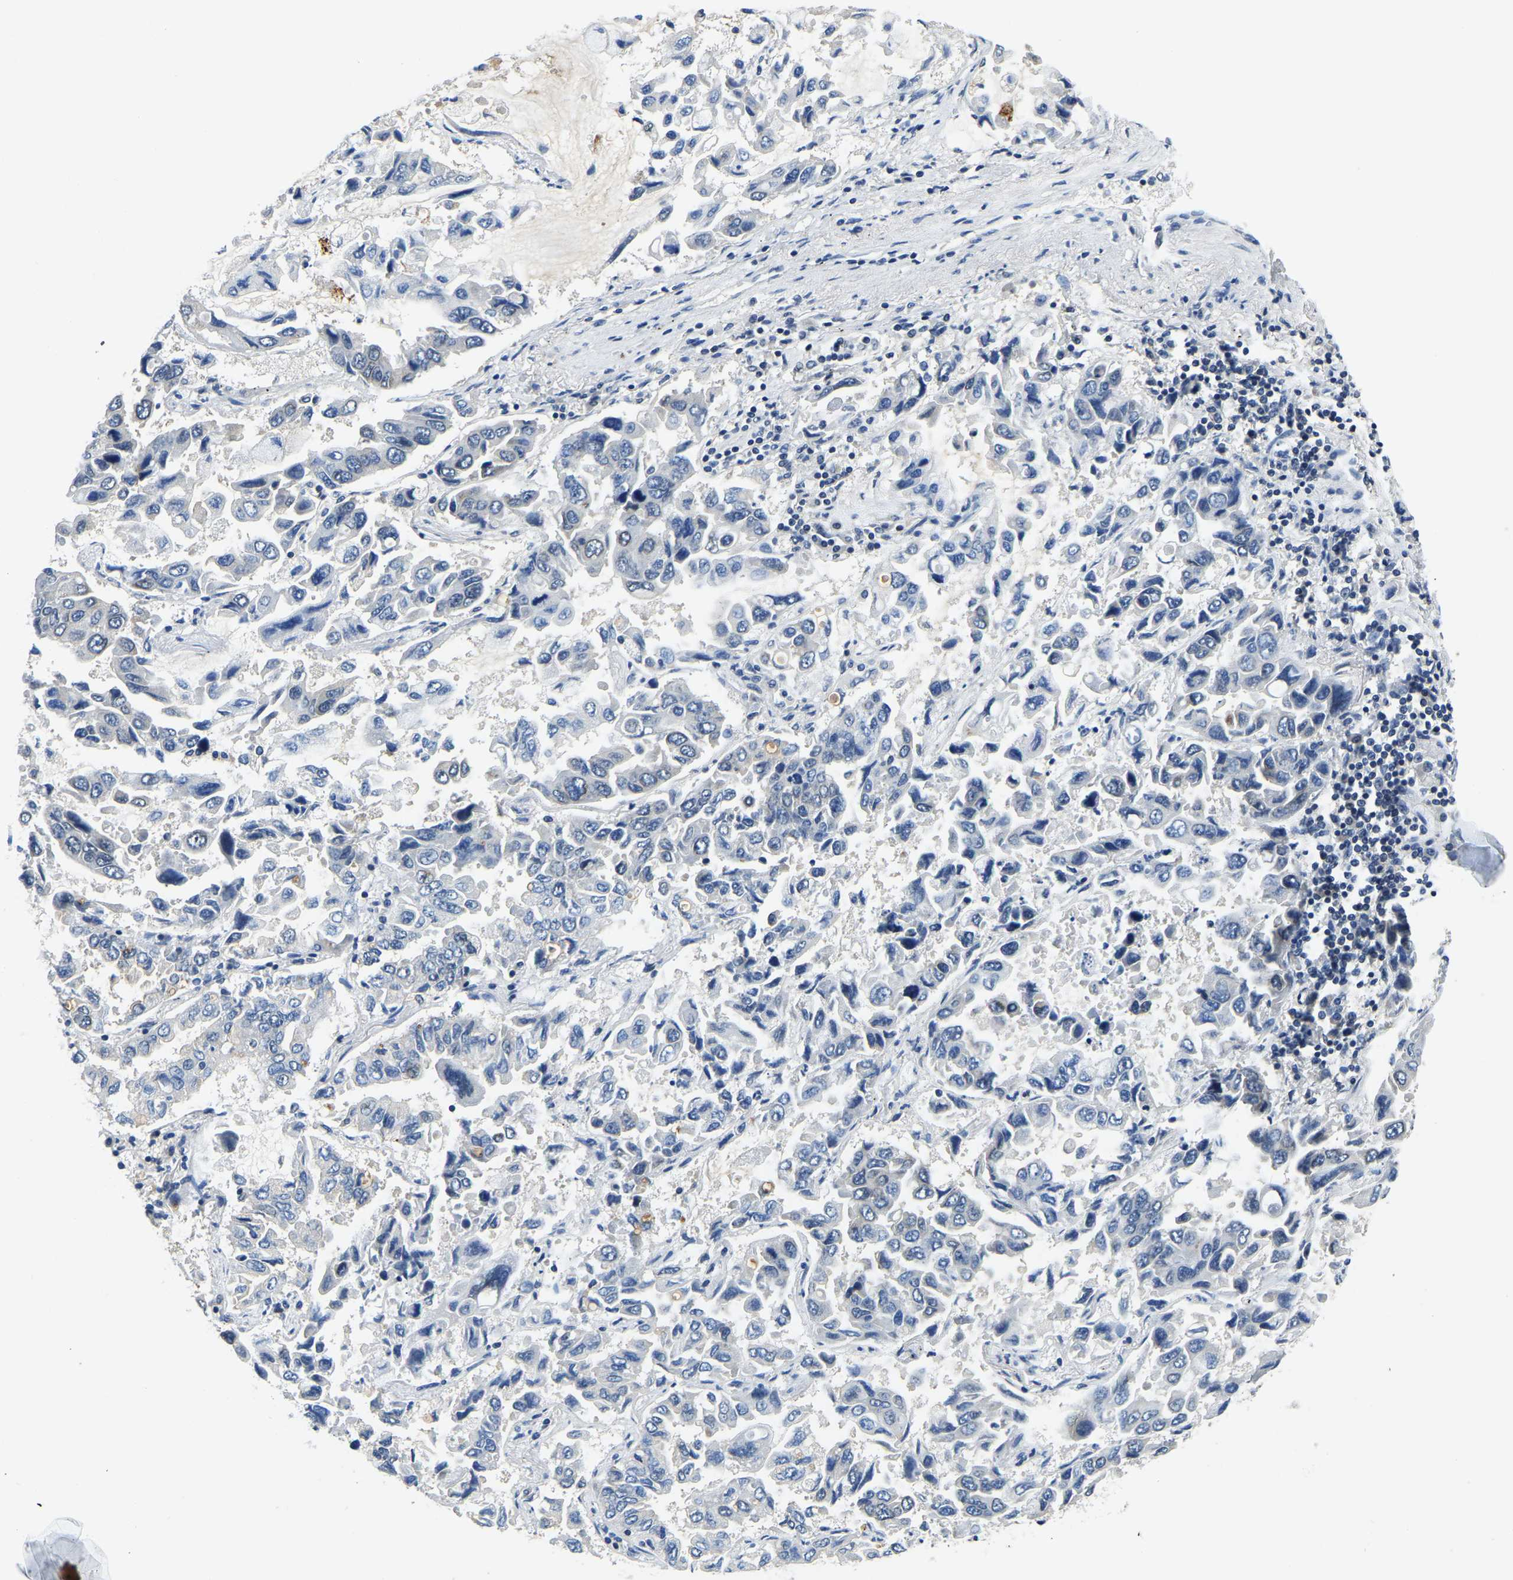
{"staining": {"intensity": "negative", "quantity": "none", "location": "none"}, "tissue": "lung cancer", "cell_type": "Tumor cells", "image_type": "cancer", "snomed": [{"axis": "morphology", "description": "Adenocarcinoma, NOS"}, {"axis": "topography", "description": "Lung"}], "caption": "High power microscopy image of an immunohistochemistry image of lung cancer, revealing no significant staining in tumor cells.", "gene": "RANBP2", "patient": {"sex": "male", "age": 64}}